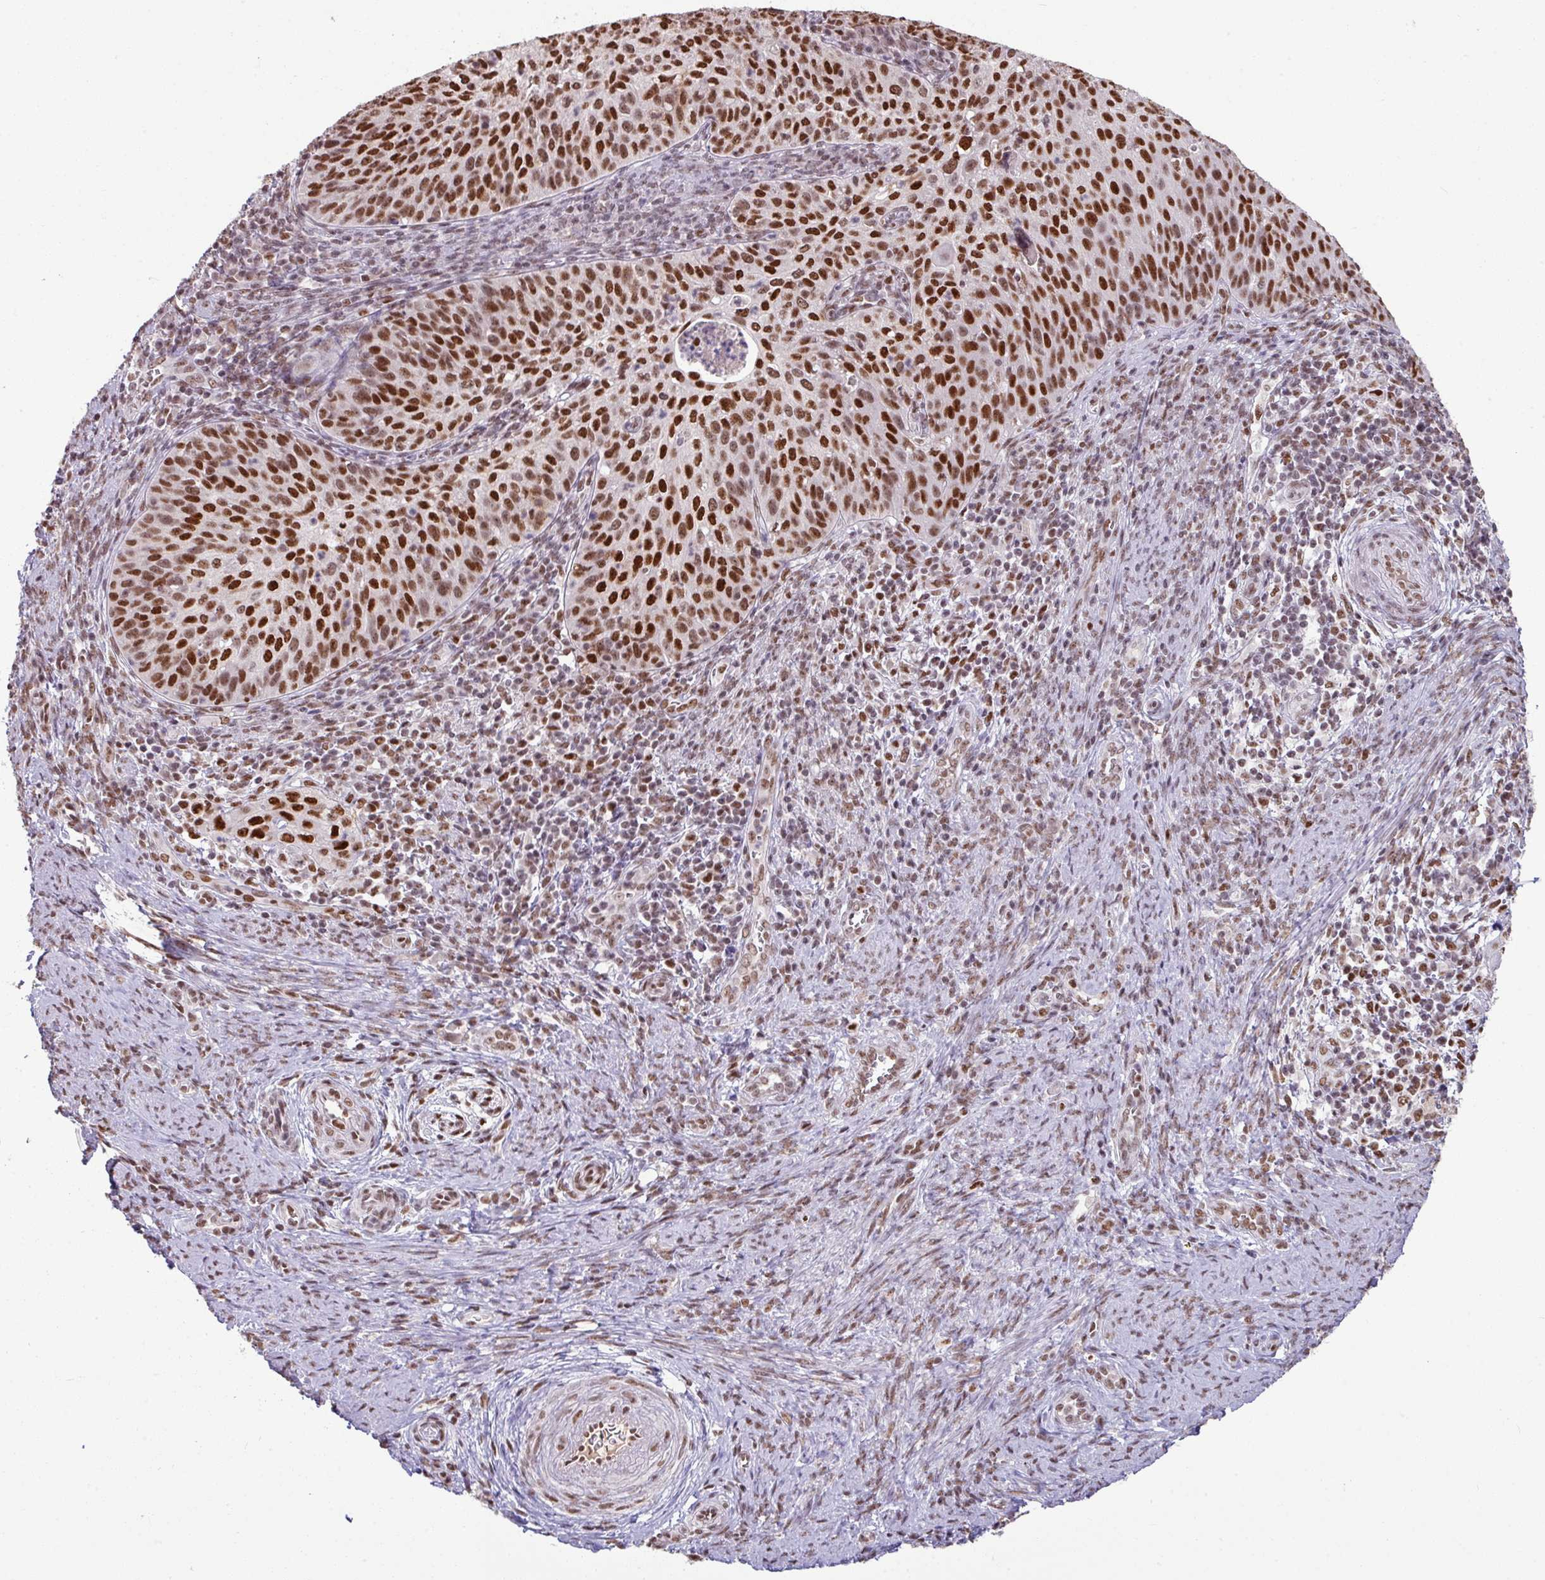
{"staining": {"intensity": "strong", "quantity": ">75%", "location": "nuclear"}, "tissue": "cervical cancer", "cell_type": "Tumor cells", "image_type": "cancer", "snomed": [{"axis": "morphology", "description": "Squamous cell carcinoma, NOS"}, {"axis": "topography", "description": "Cervix"}], "caption": "This micrograph demonstrates cervical cancer stained with immunohistochemistry to label a protein in brown. The nuclear of tumor cells show strong positivity for the protein. Nuclei are counter-stained blue.", "gene": "TDG", "patient": {"sex": "female", "age": 30}}